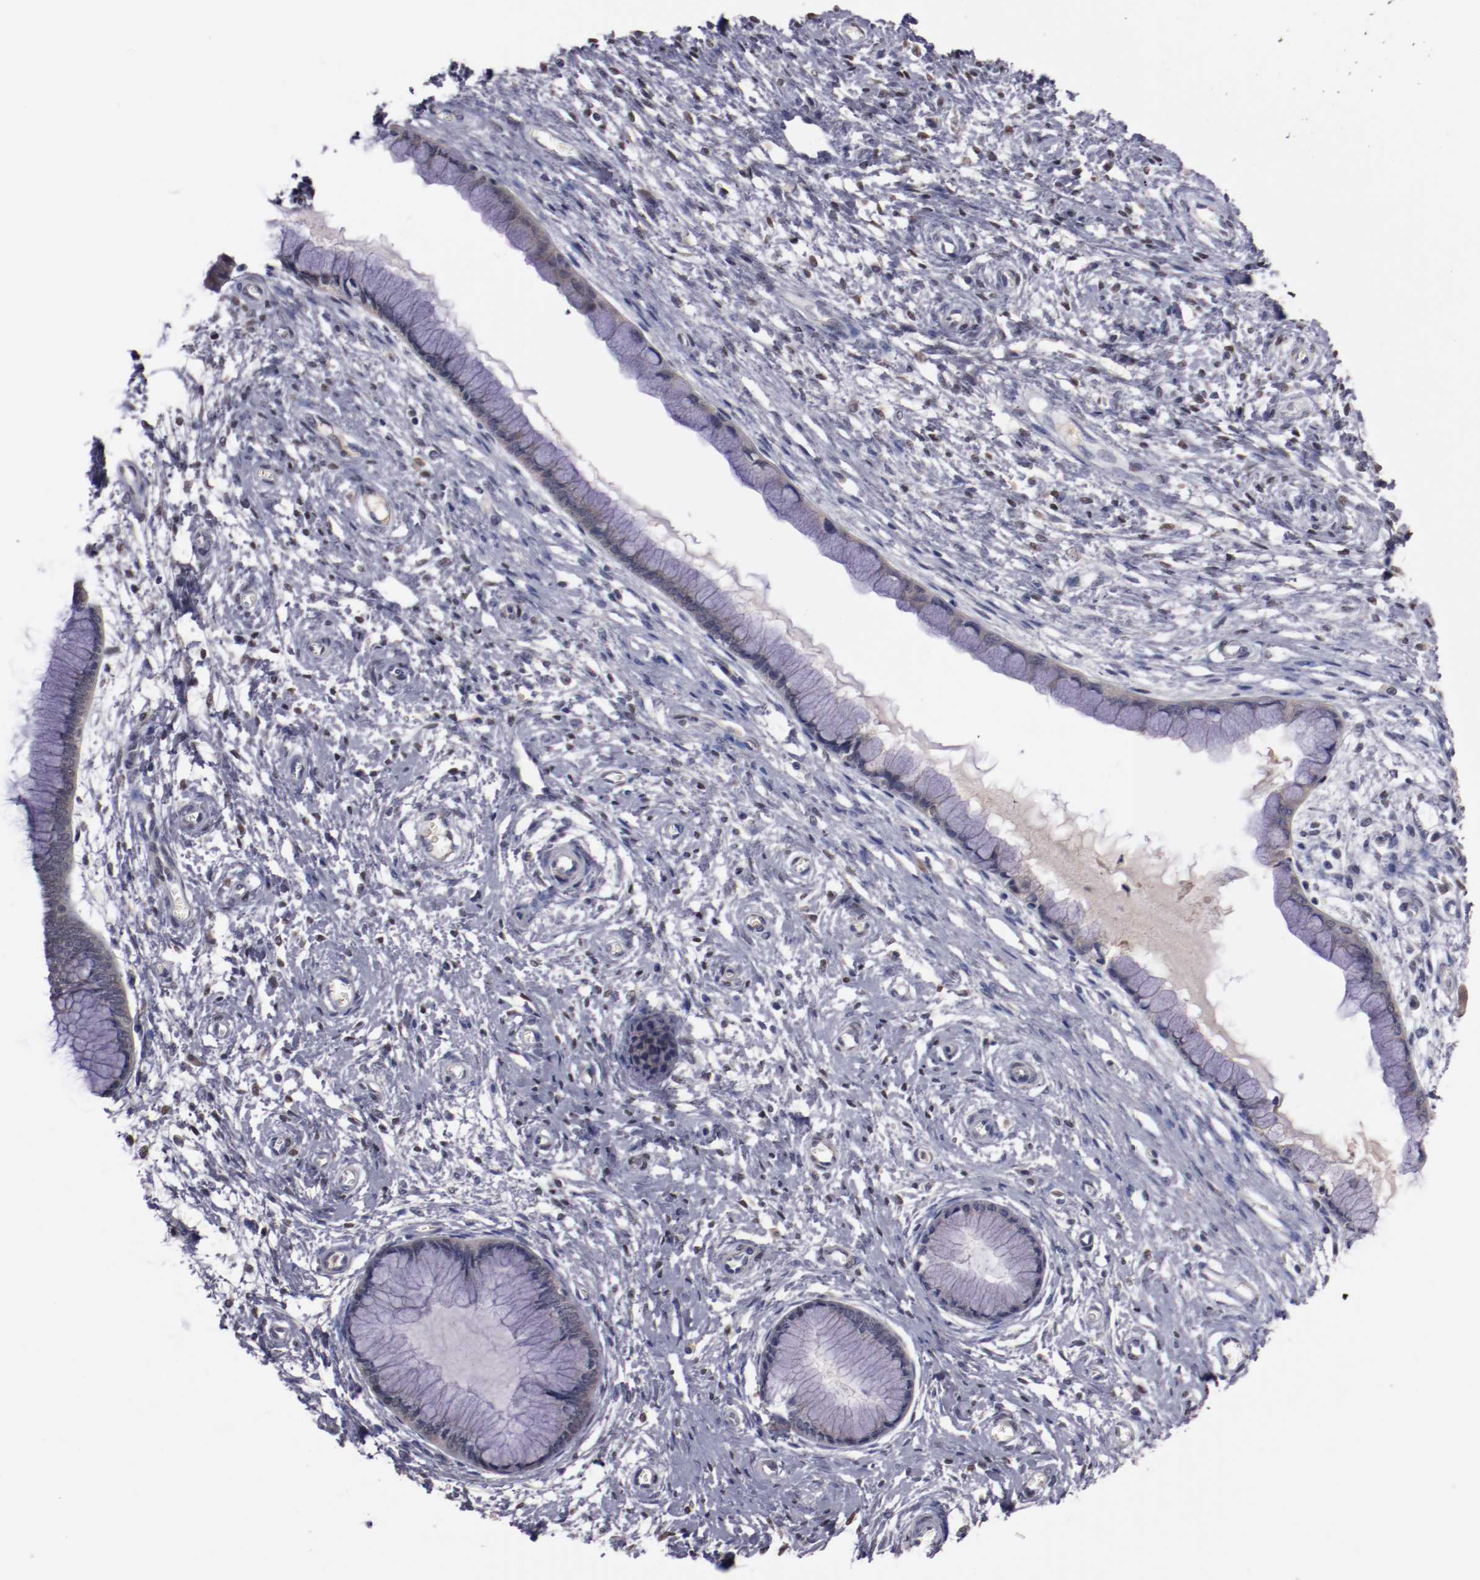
{"staining": {"intensity": "weak", "quantity": "<25%", "location": "cytoplasmic/membranous"}, "tissue": "cervix", "cell_type": "Glandular cells", "image_type": "normal", "snomed": [{"axis": "morphology", "description": "Normal tissue, NOS"}, {"axis": "topography", "description": "Cervix"}], "caption": "High magnification brightfield microscopy of unremarkable cervix stained with DAB (3,3'-diaminobenzidine) (brown) and counterstained with hematoxylin (blue): glandular cells show no significant positivity.", "gene": "FAM81A", "patient": {"sex": "female", "age": 55}}